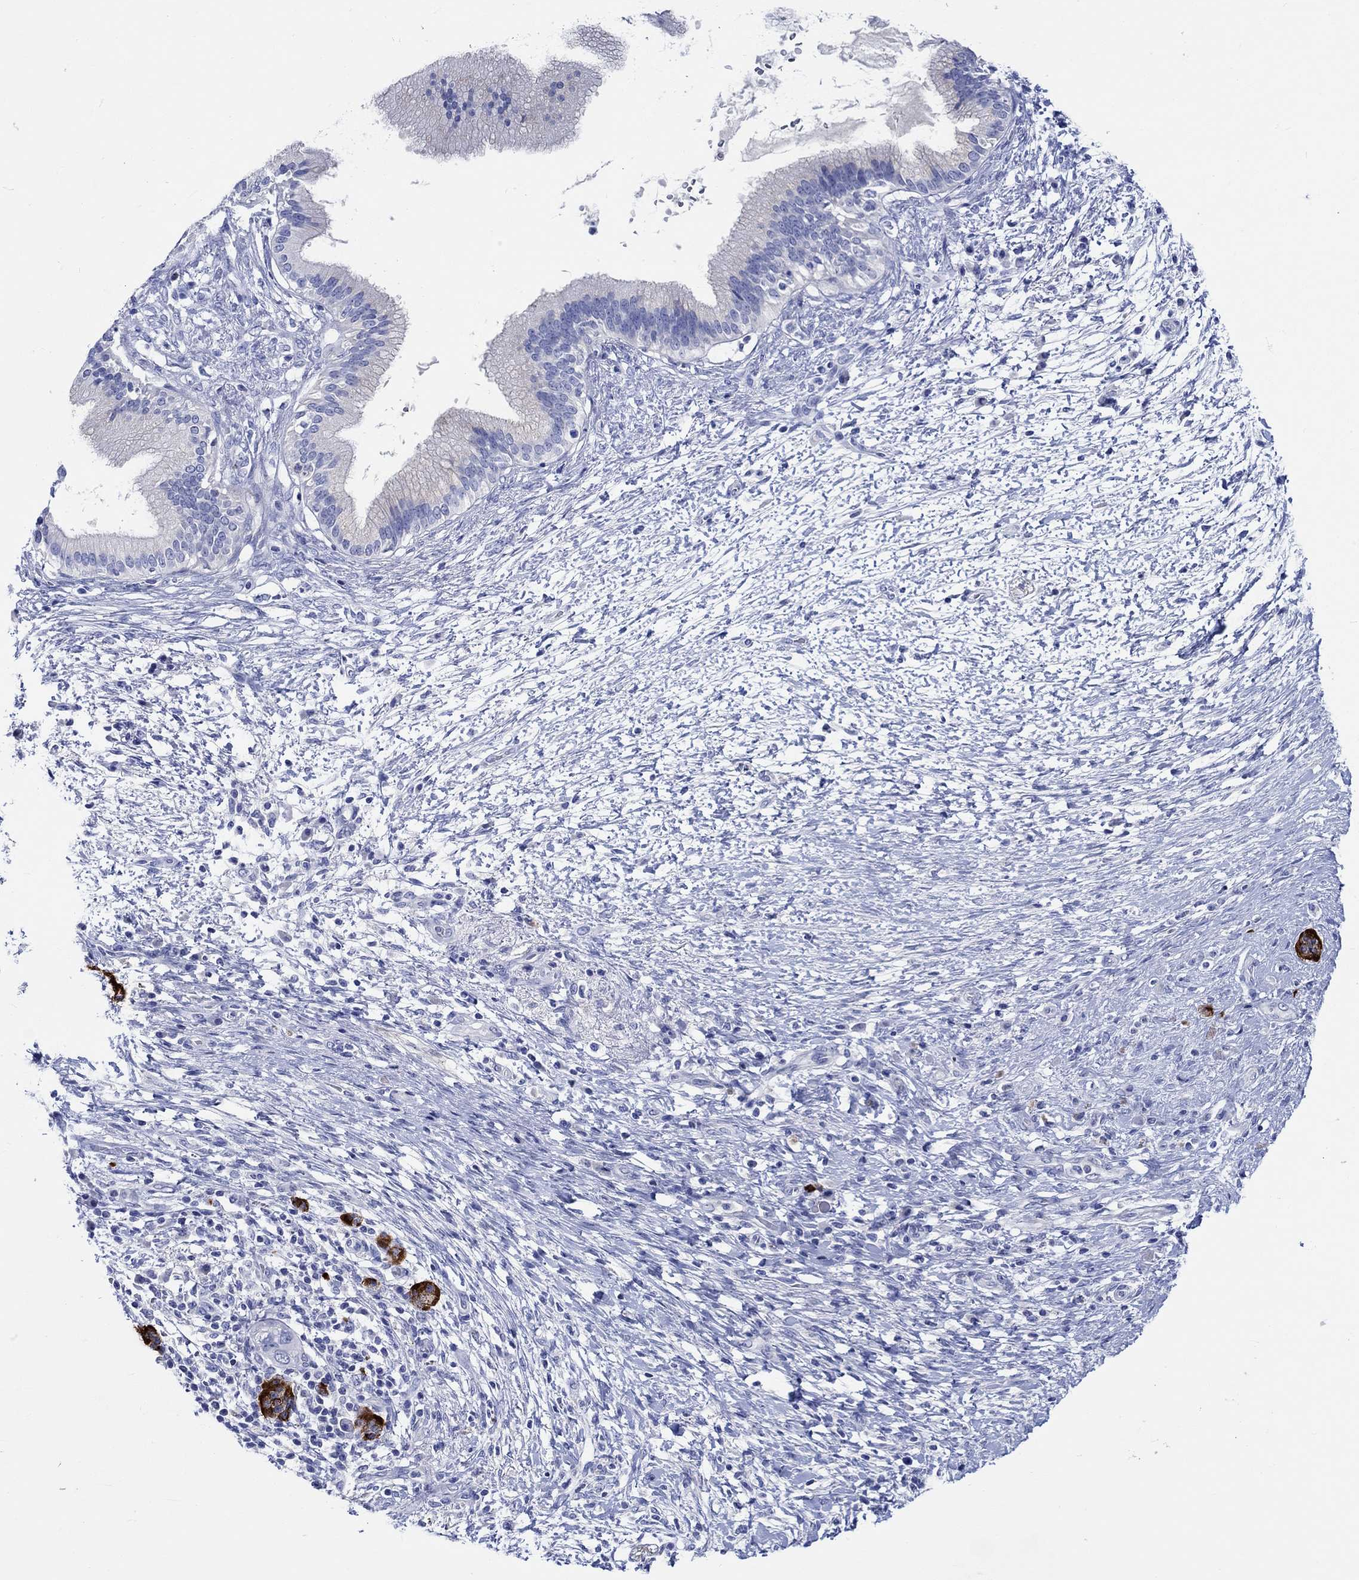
{"staining": {"intensity": "negative", "quantity": "none", "location": "none"}, "tissue": "pancreatic cancer", "cell_type": "Tumor cells", "image_type": "cancer", "snomed": [{"axis": "morphology", "description": "Adenocarcinoma, NOS"}, {"axis": "topography", "description": "Pancreas"}], "caption": "A photomicrograph of pancreatic adenocarcinoma stained for a protein demonstrates no brown staining in tumor cells.", "gene": "PTPRN2", "patient": {"sex": "female", "age": 72}}